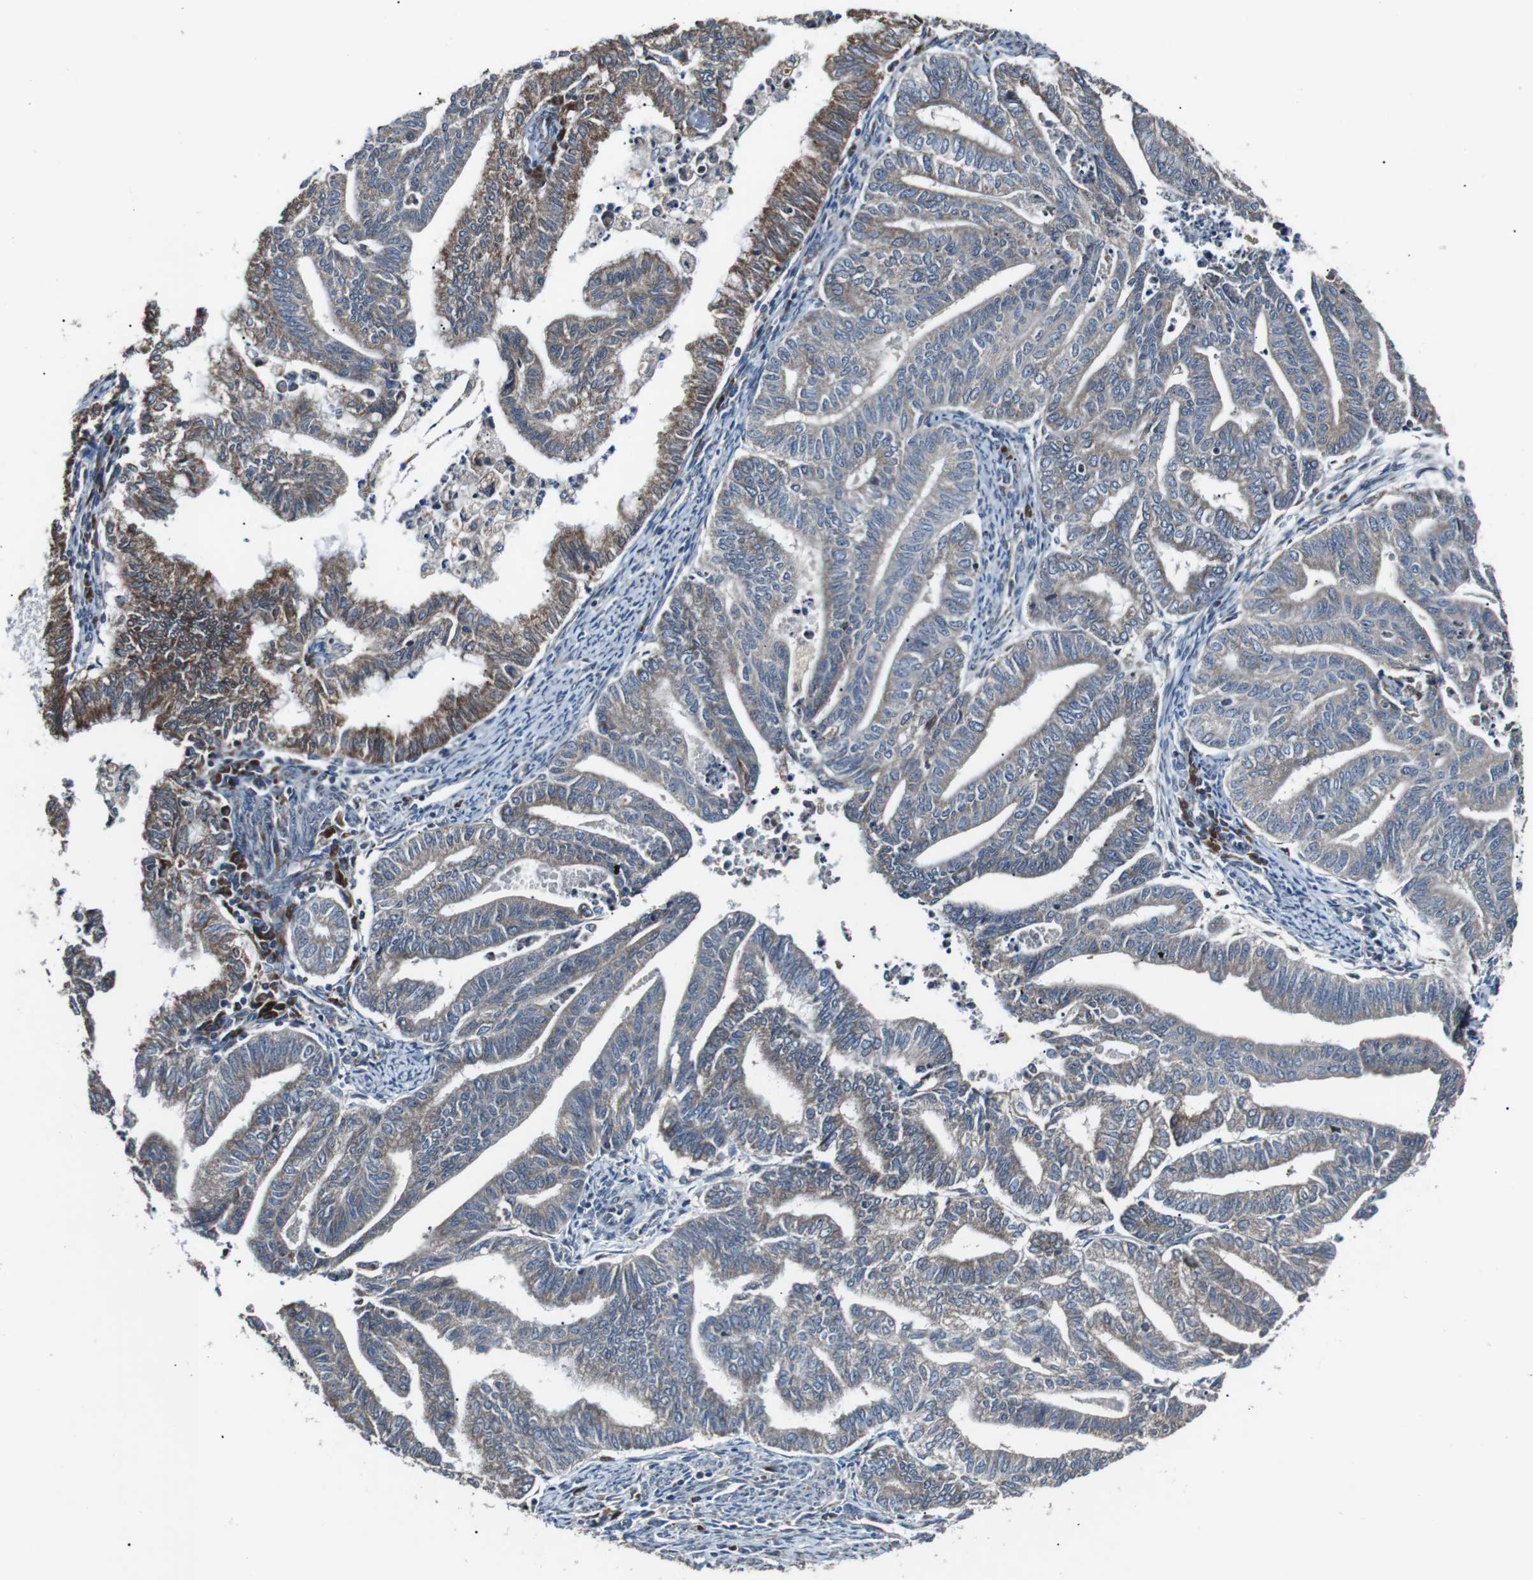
{"staining": {"intensity": "moderate", "quantity": "25%-75%", "location": "cytoplasmic/membranous"}, "tissue": "endometrial cancer", "cell_type": "Tumor cells", "image_type": "cancer", "snomed": [{"axis": "morphology", "description": "Adenocarcinoma, NOS"}, {"axis": "topography", "description": "Endometrium"}], "caption": "An immunohistochemistry micrograph of tumor tissue is shown. Protein staining in brown labels moderate cytoplasmic/membranous positivity in endometrial adenocarcinoma within tumor cells.", "gene": "CISD2", "patient": {"sex": "female", "age": 79}}